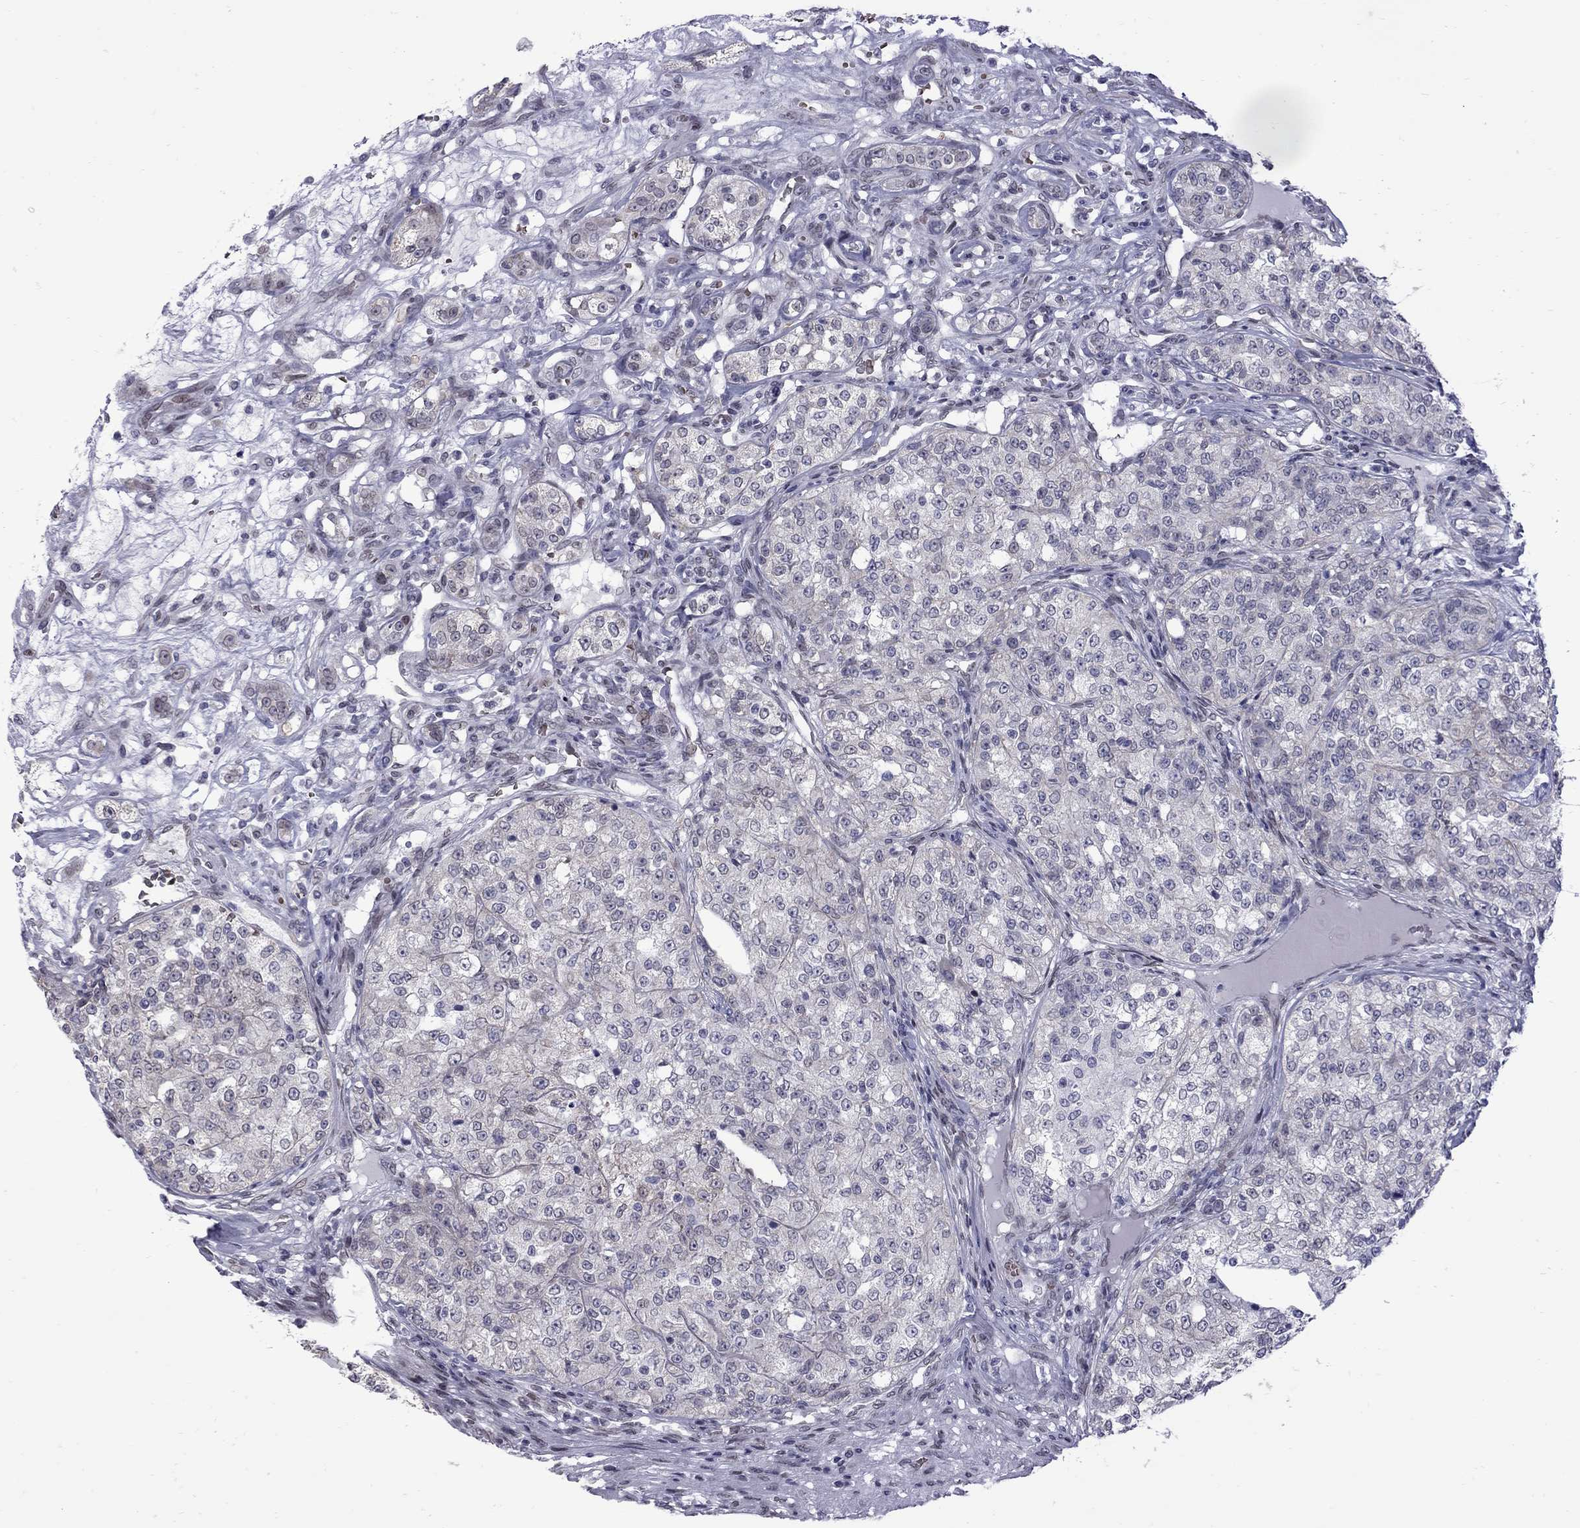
{"staining": {"intensity": "negative", "quantity": "none", "location": "none"}, "tissue": "renal cancer", "cell_type": "Tumor cells", "image_type": "cancer", "snomed": [{"axis": "morphology", "description": "Adenocarcinoma, NOS"}, {"axis": "topography", "description": "Kidney"}], "caption": "Tumor cells show no significant positivity in renal adenocarcinoma.", "gene": "CLTCL1", "patient": {"sex": "female", "age": 63}}